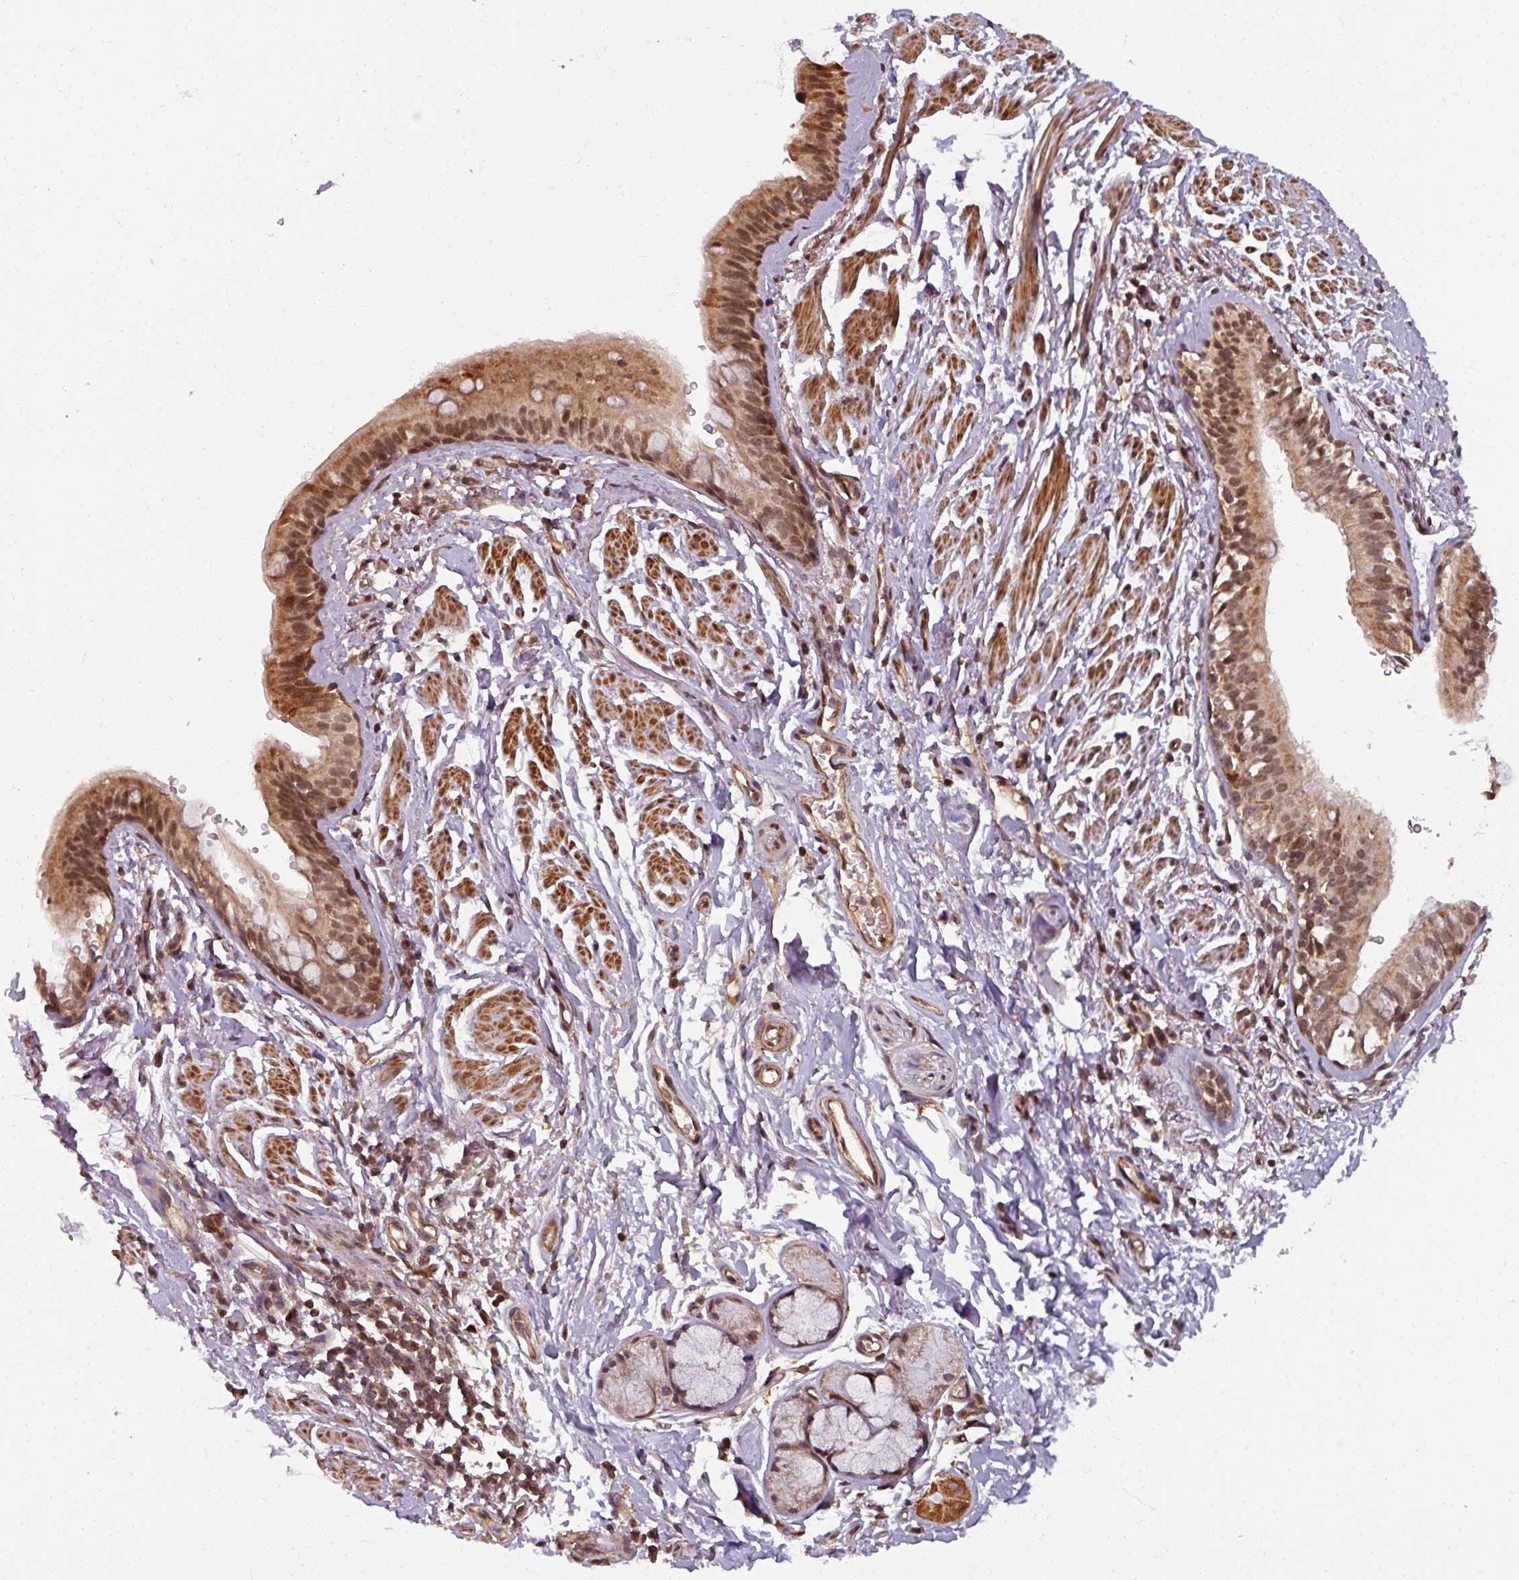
{"staining": {"intensity": "moderate", "quantity": ">75%", "location": "cytoplasmic/membranous,nuclear"}, "tissue": "bronchus", "cell_type": "Respiratory epithelial cells", "image_type": "normal", "snomed": [{"axis": "morphology", "description": "Normal tissue, NOS"}, {"axis": "topography", "description": "Bronchus"}], "caption": "Immunohistochemistry (DAB (3,3'-diaminobenzidine)) staining of unremarkable human bronchus exhibits moderate cytoplasmic/membranous,nuclear protein positivity in approximately >75% of respiratory epithelial cells.", "gene": "SWI5", "patient": {"sex": "male", "age": 67}}